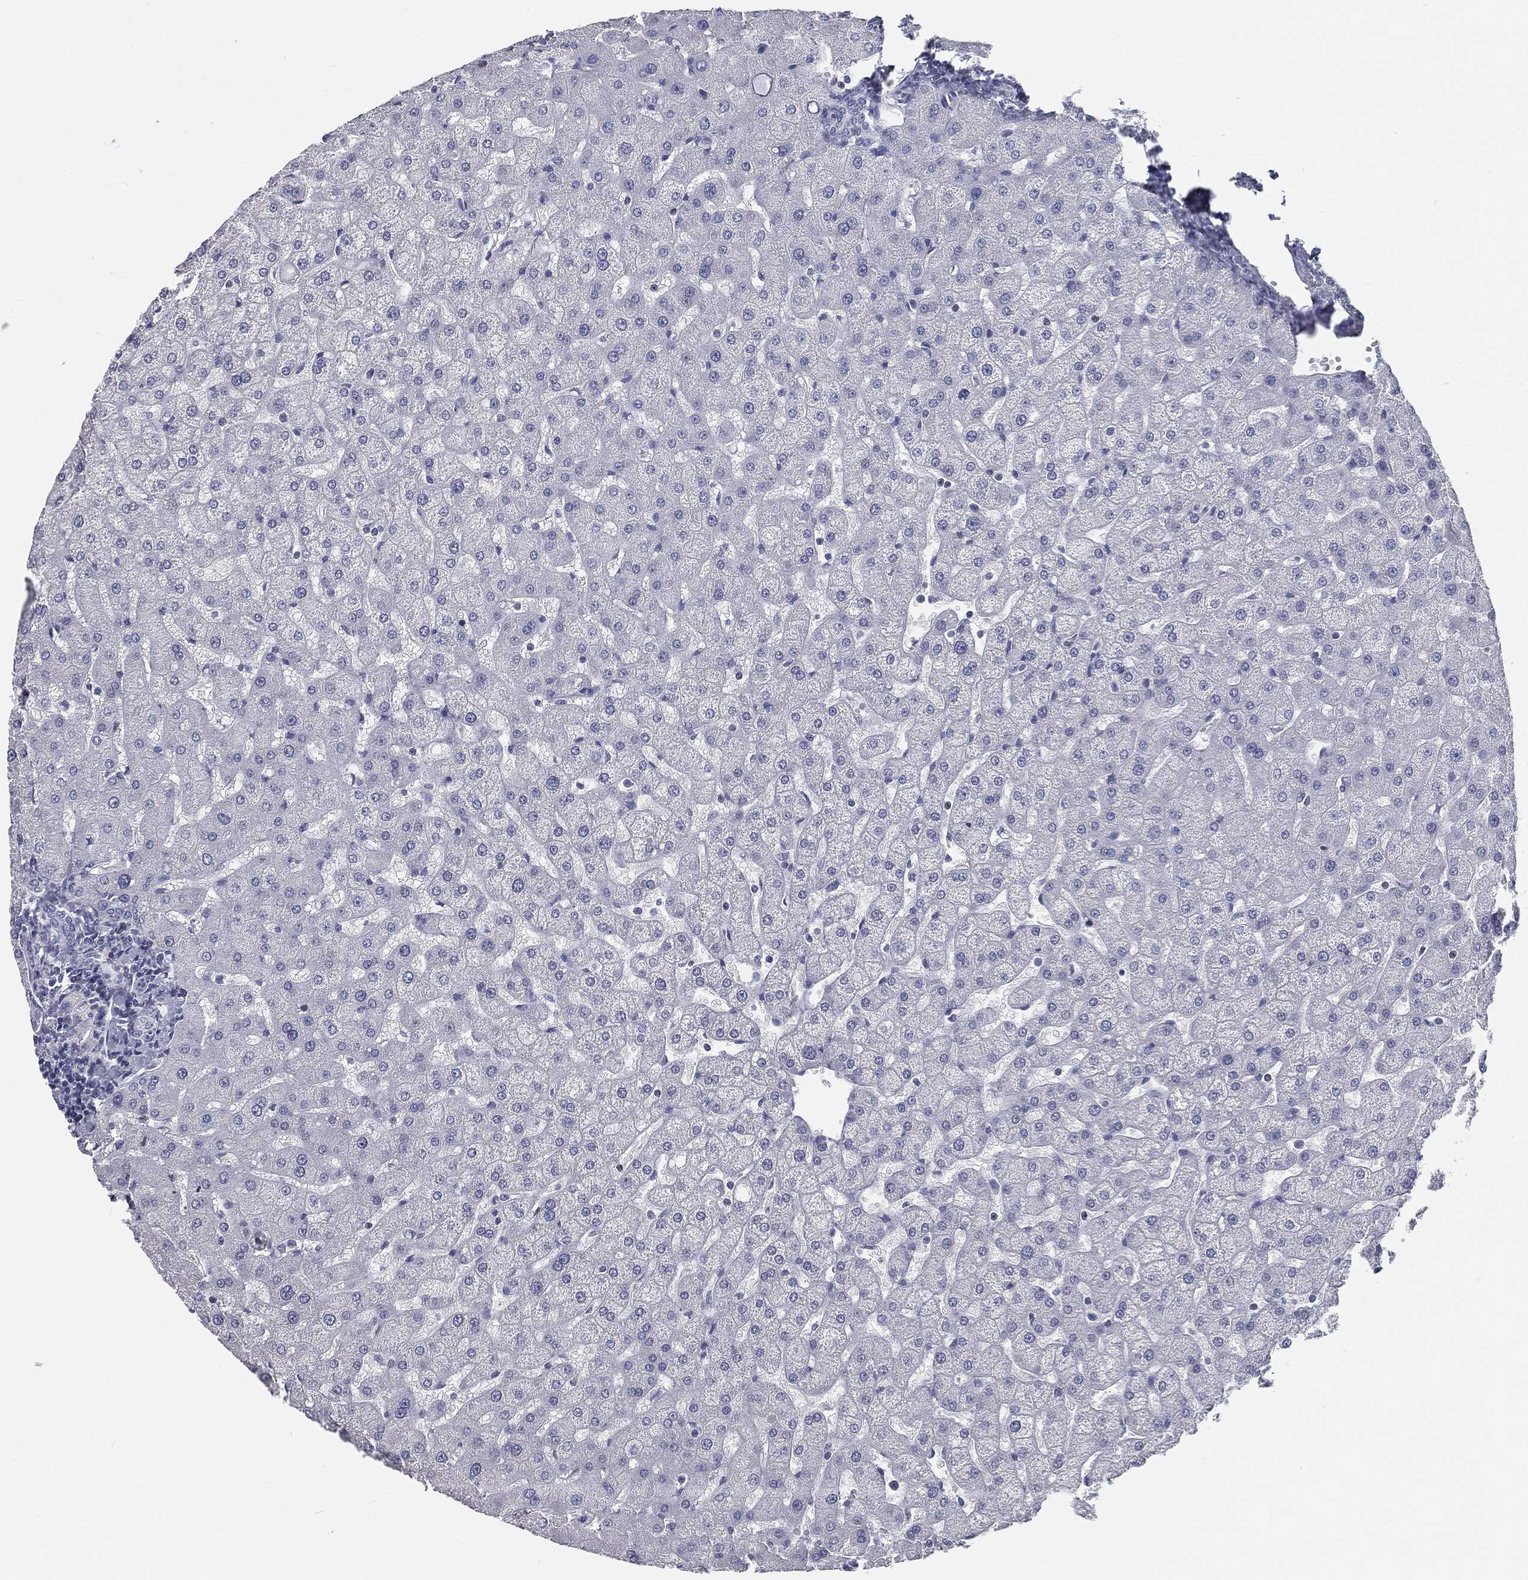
{"staining": {"intensity": "negative", "quantity": "none", "location": "none"}, "tissue": "liver", "cell_type": "Cholangiocytes", "image_type": "normal", "snomed": [{"axis": "morphology", "description": "Normal tissue, NOS"}, {"axis": "topography", "description": "Liver"}], "caption": "This is a image of immunohistochemistry (IHC) staining of normal liver, which shows no expression in cholangiocytes.", "gene": "CAV3", "patient": {"sex": "female", "age": 50}}